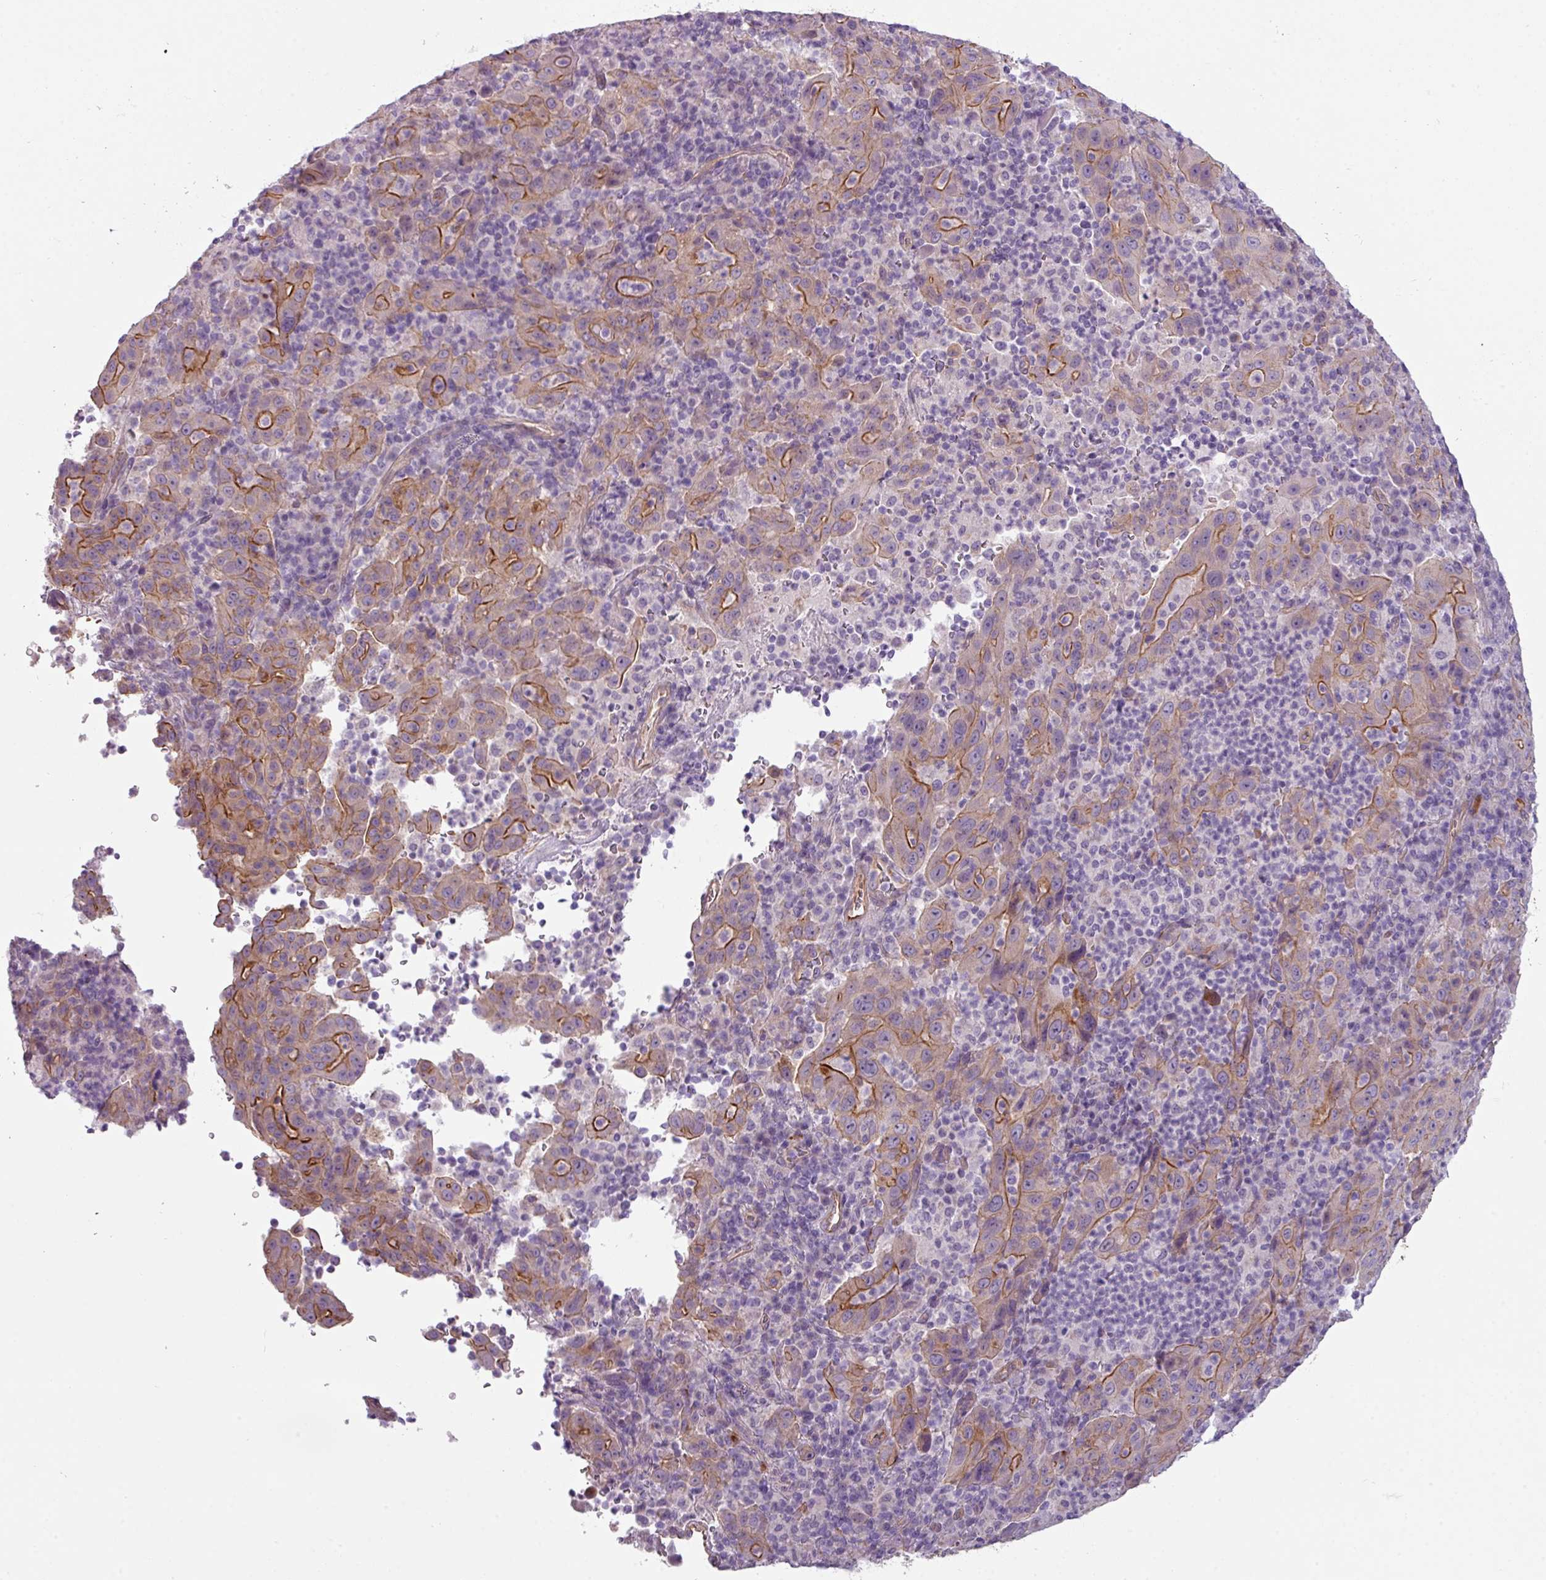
{"staining": {"intensity": "moderate", "quantity": ">75%", "location": "cytoplasmic/membranous"}, "tissue": "pancreatic cancer", "cell_type": "Tumor cells", "image_type": "cancer", "snomed": [{"axis": "morphology", "description": "Adenocarcinoma, NOS"}, {"axis": "topography", "description": "Pancreas"}], "caption": "IHC (DAB (3,3'-diaminobenzidine)) staining of human pancreatic cancer exhibits moderate cytoplasmic/membranous protein positivity in about >75% of tumor cells.", "gene": "BUD23", "patient": {"sex": "male", "age": 63}}